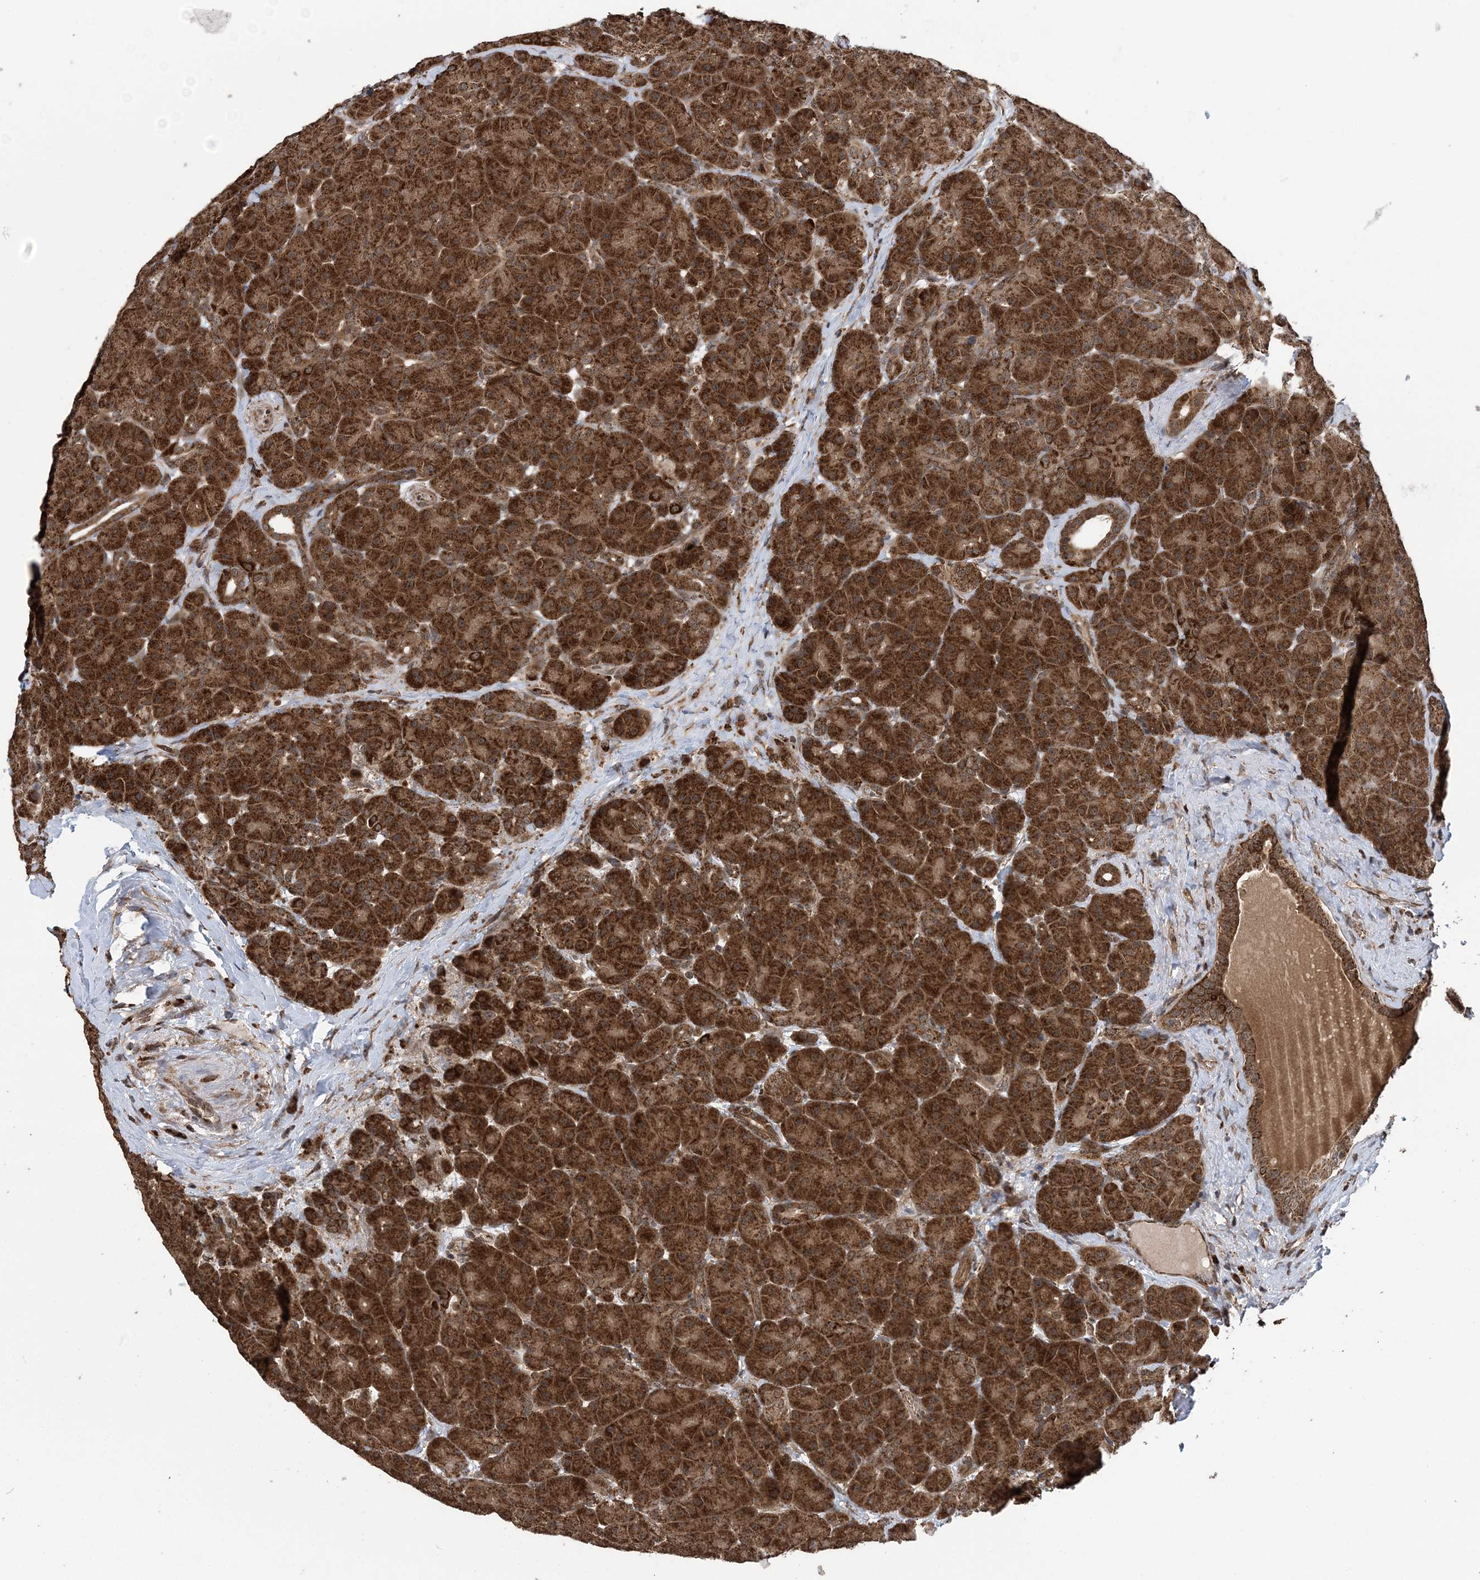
{"staining": {"intensity": "strong", "quantity": ">75%", "location": "cytoplasmic/membranous"}, "tissue": "pancreas", "cell_type": "Exocrine glandular cells", "image_type": "normal", "snomed": [{"axis": "morphology", "description": "Normal tissue, NOS"}, {"axis": "topography", "description": "Pancreas"}], "caption": "A high amount of strong cytoplasmic/membranous staining is identified in about >75% of exocrine glandular cells in benign pancreas. (IHC, brightfield microscopy, high magnification).", "gene": "PCBP1", "patient": {"sex": "male", "age": 66}}